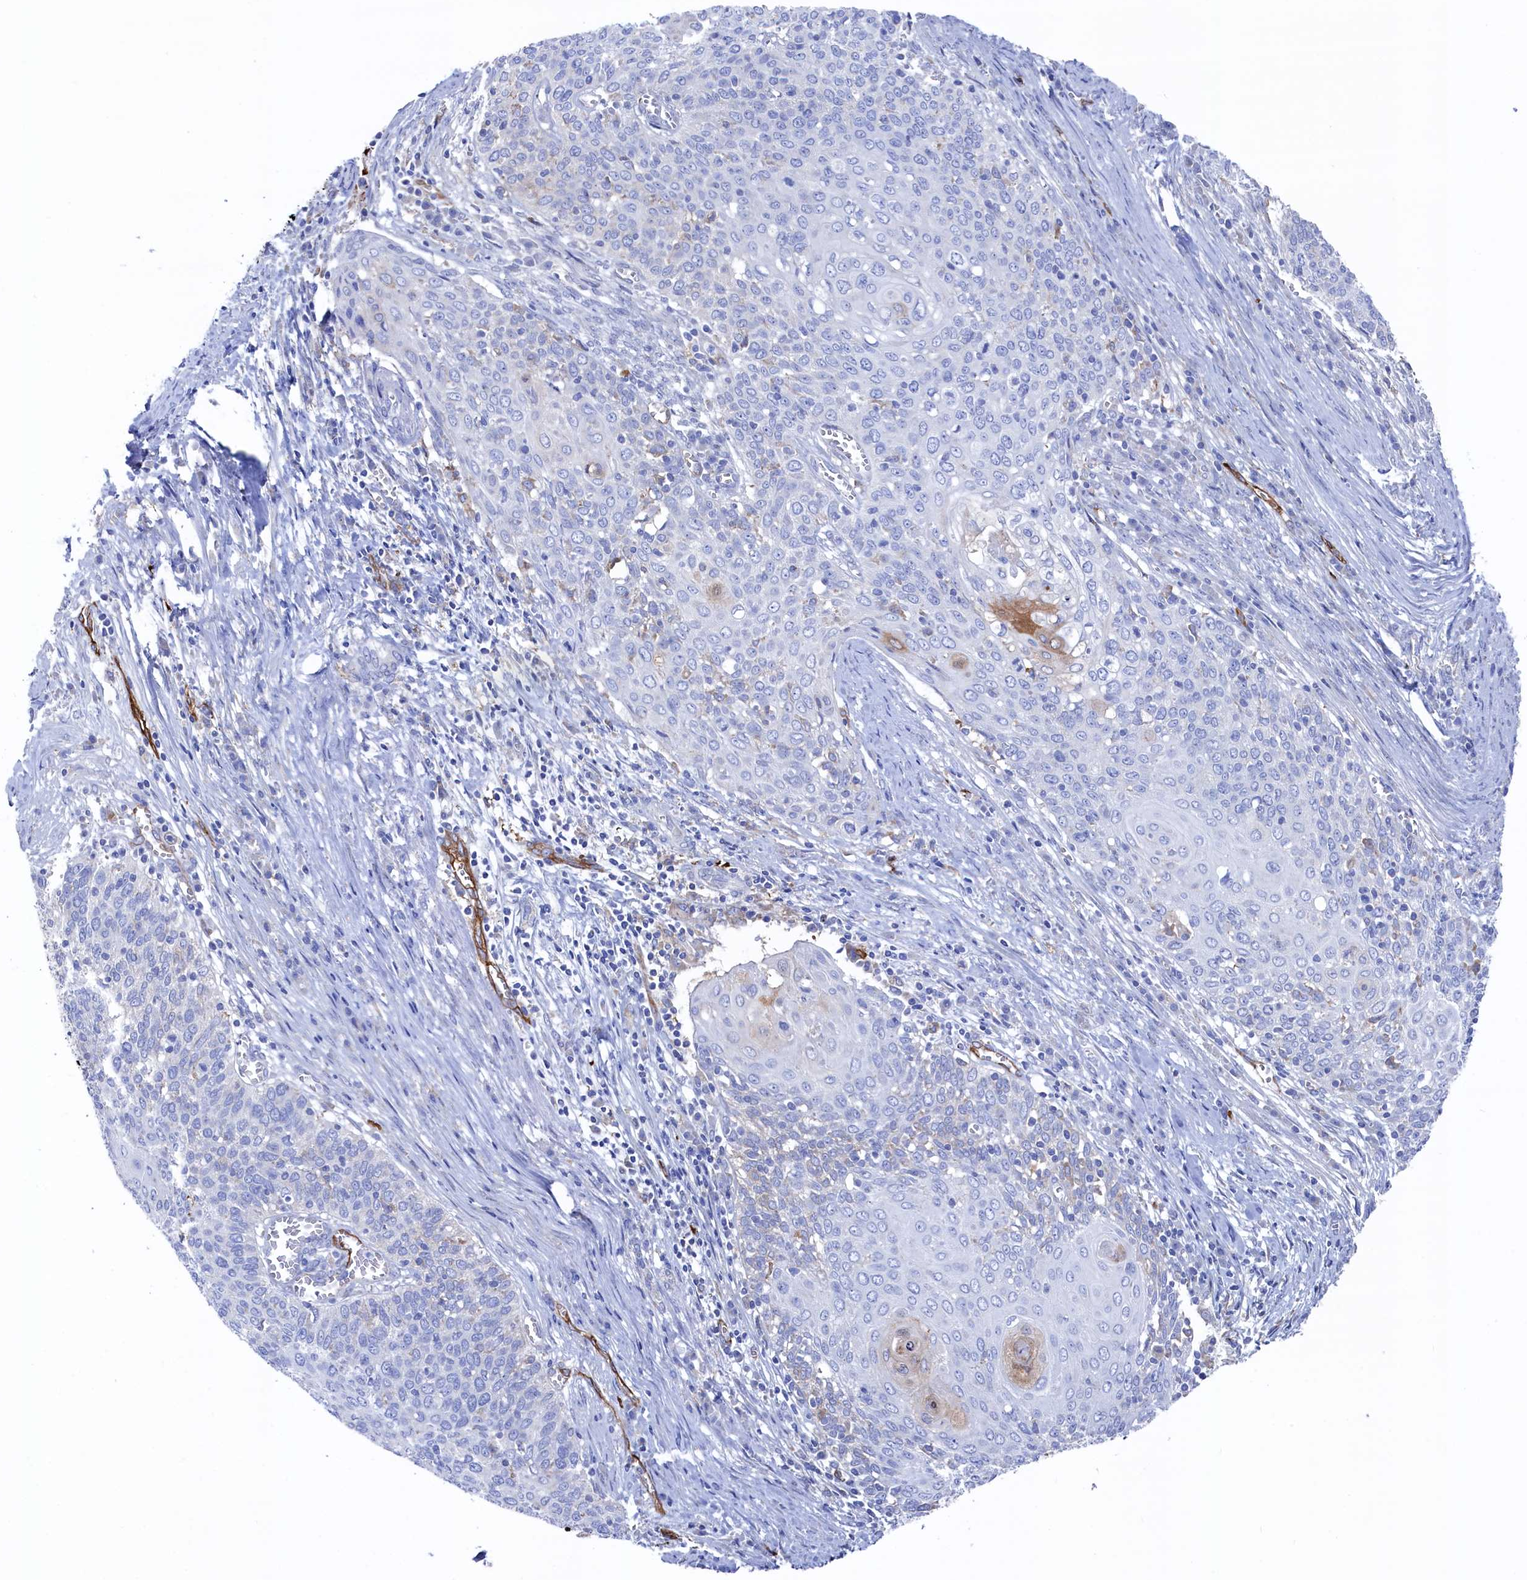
{"staining": {"intensity": "negative", "quantity": "none", "location": "none"}, "tissue": "cervical cancer", "cell_type": "Tumor cells", "image_type": "cancer", "snomed": [{"axis": "morphology", "description": "Squamous cell carcinoma, NOS"}, {"axis": "topography", "description": "Cervix"}], "caption": "Immunohistochemical staining of human squamous cell carcinoma (cervical) reveals no significant staining in tumor cells. (DAB (3,3'-diaminobenzidine) IHC visualized using brightfield microscopy, high magnification).", "gene": "C12orf73", "patient": {"sex": "female", "age": 39}}